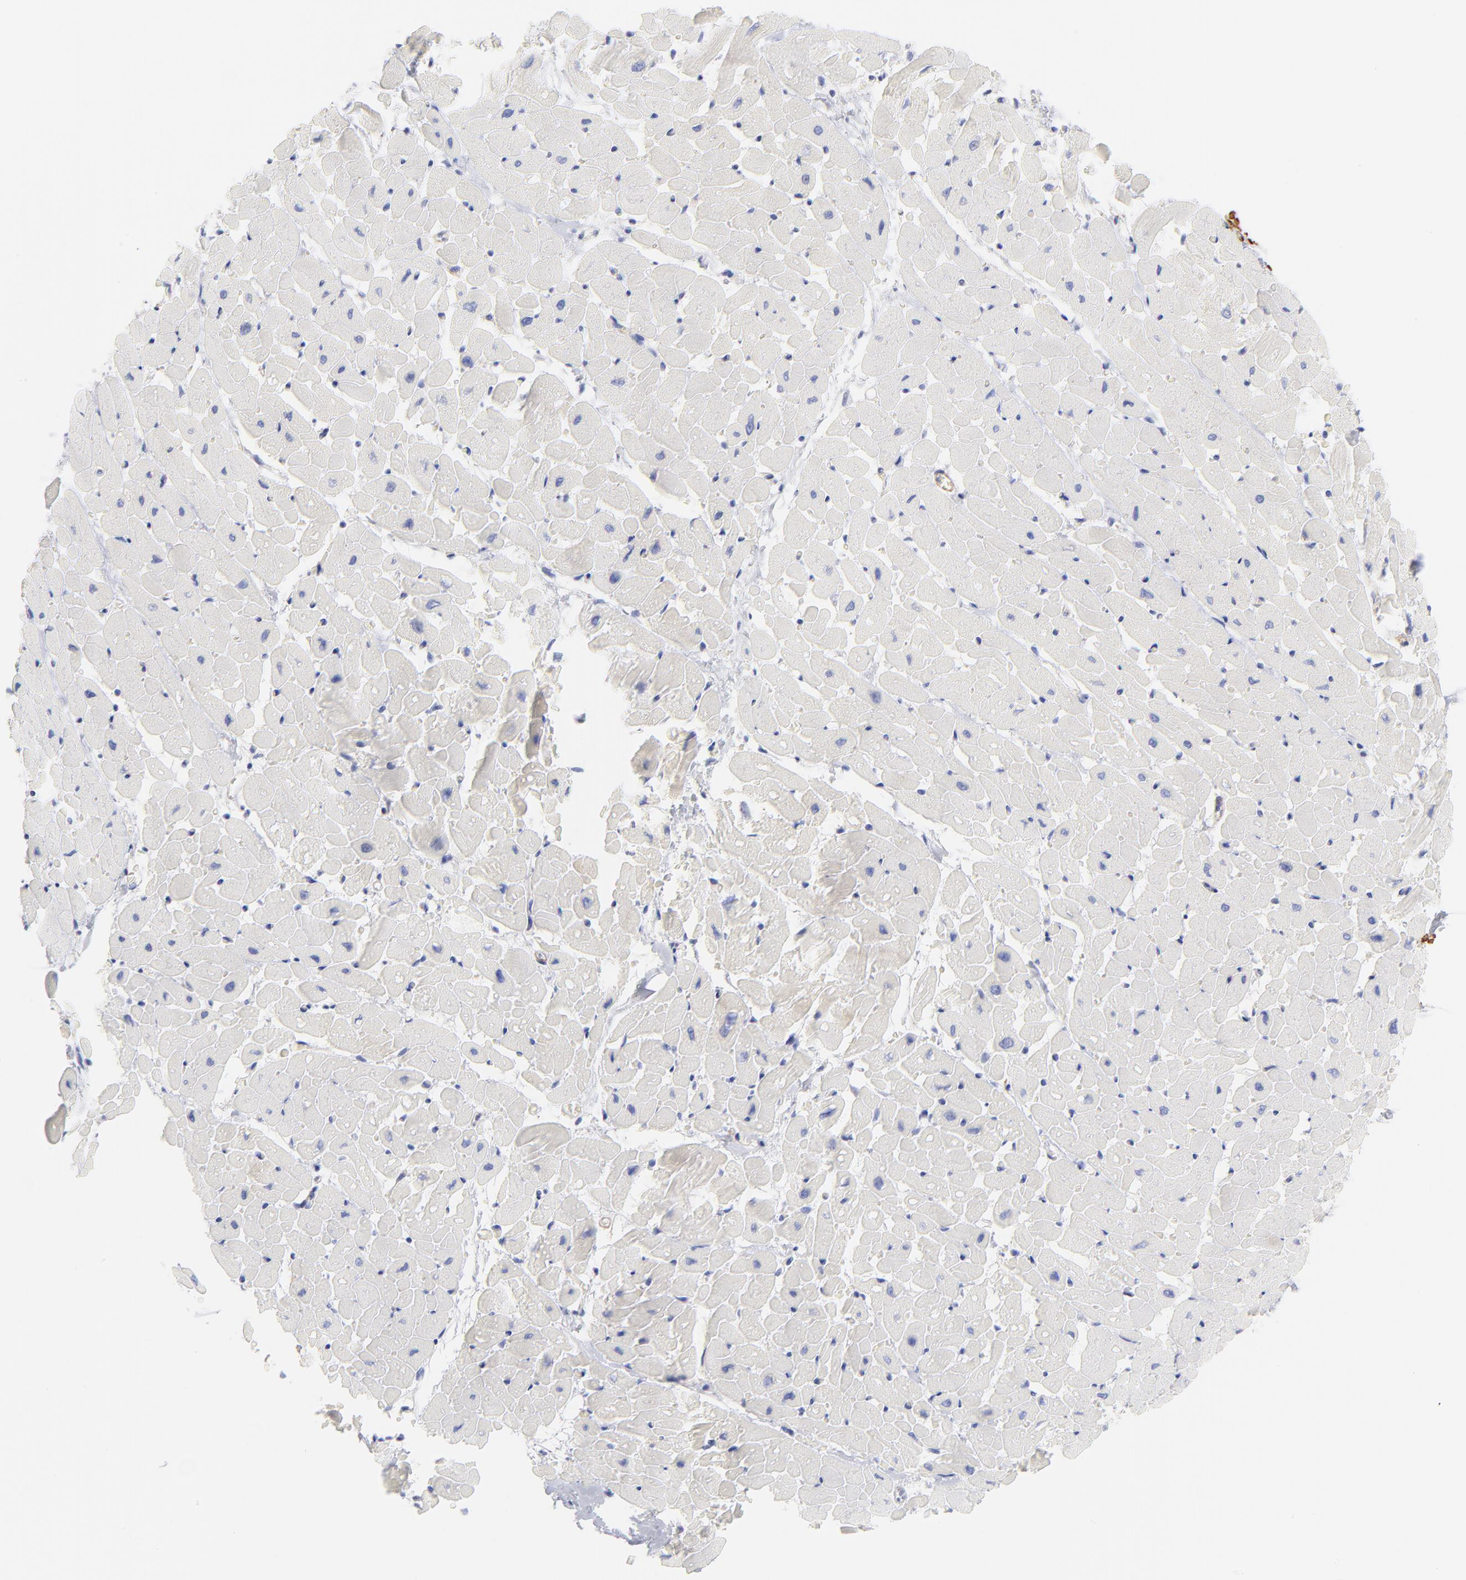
{"staining": {"intensity": "negative", "quantity": "none", "location": "none"}, "tissue": "heart muscle", "cell_type": "Cardiomyocytes", "image_type": "normal", "snomed": [{"axis": "morphology", "description": "Normal tissue, NOS"}, {"axis": "topography", "description": "Heart"}], "caption": "The immunohistochemistry (IHC) micrograph has no significant expression in cardiomyocytes of heart muscle. The staining was performed using DAB to visualize the protein expression in brown, while the nuclei were stained in blue with hematoxylin (Magnification: 20x).", "gene": "ACTA2", "patient": {"sex": "male", "age": 45}}